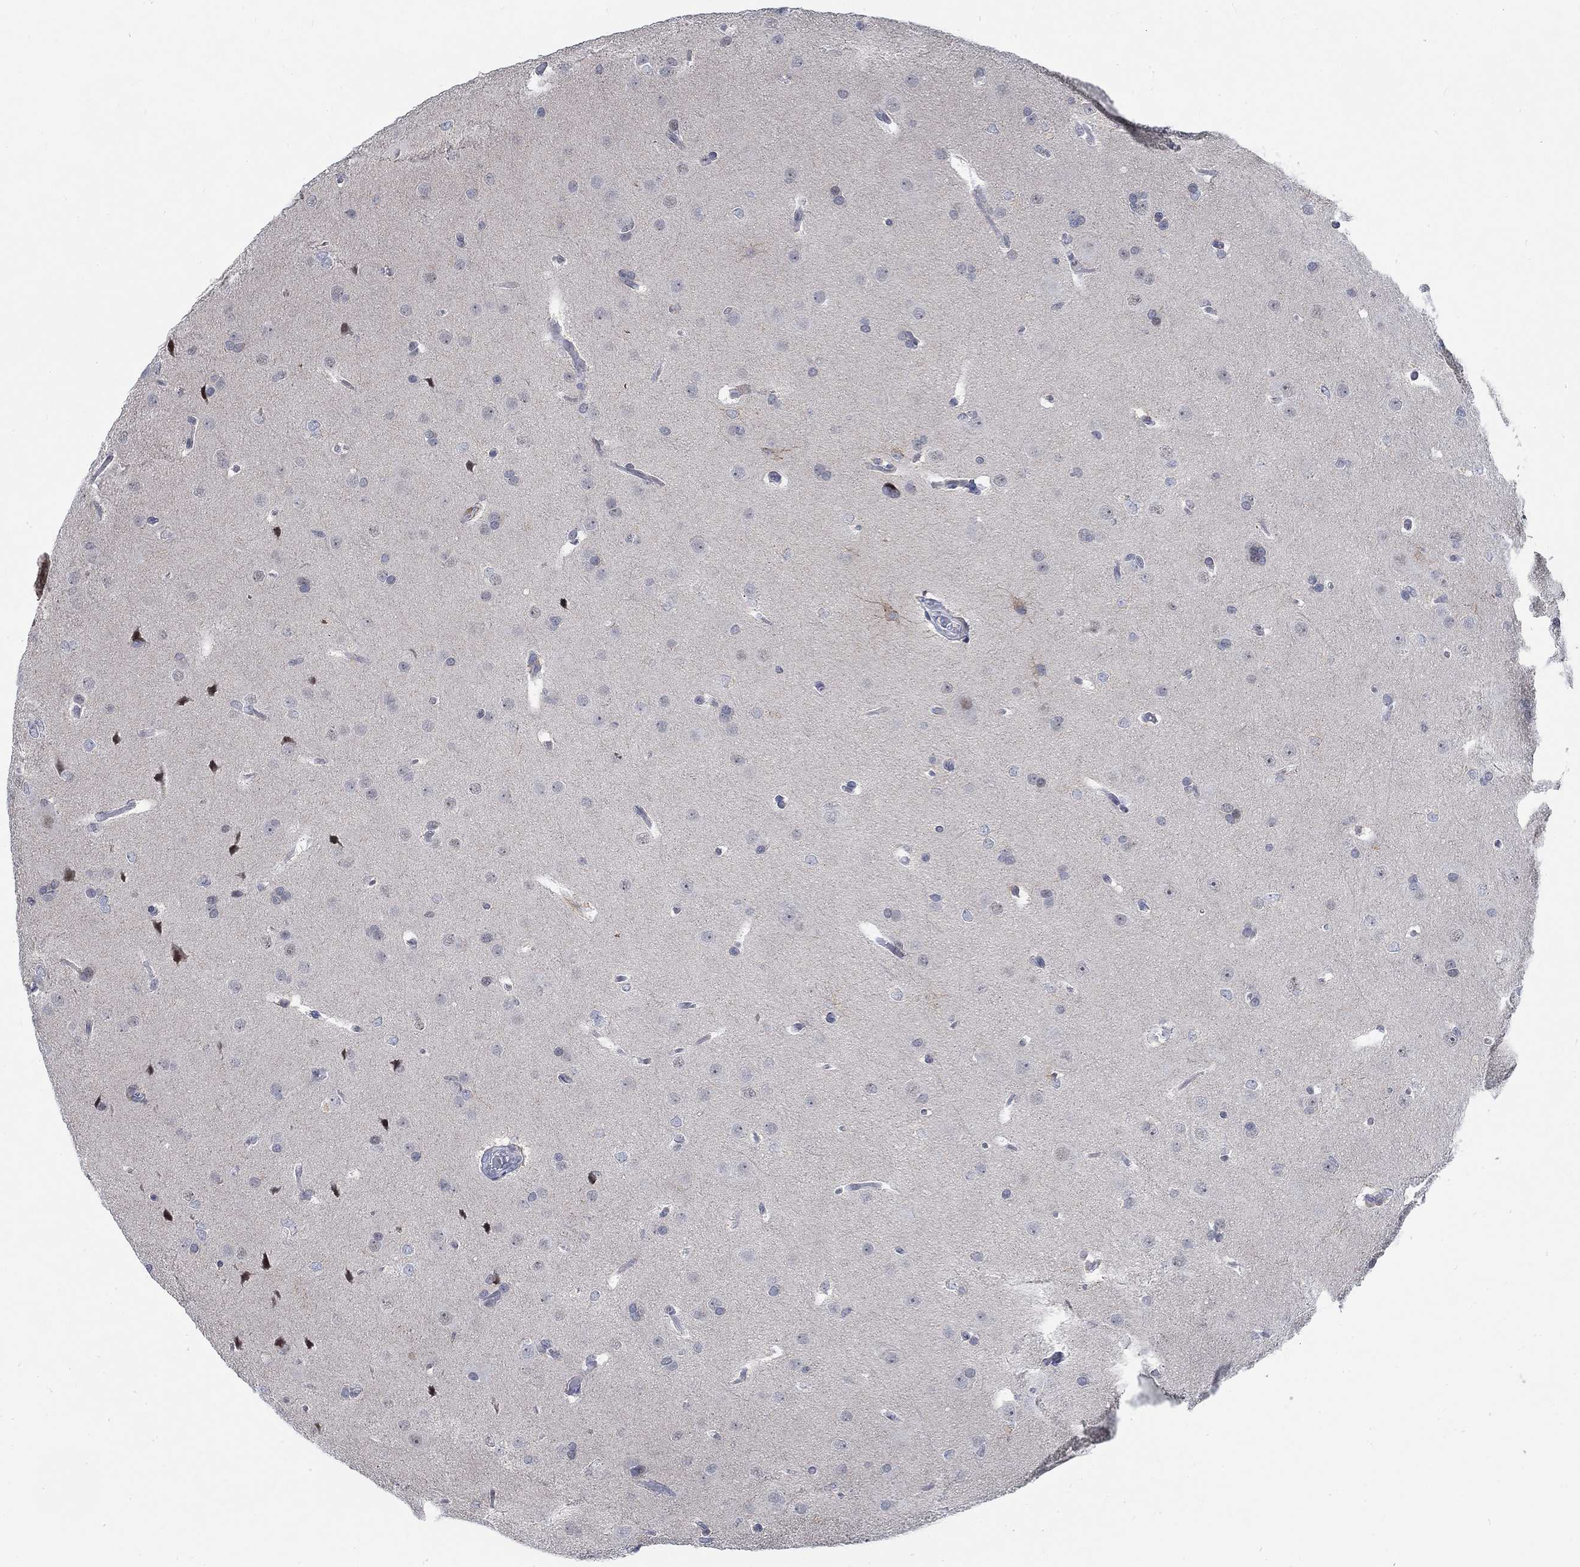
{"staining": {"intensity": "negative", "quantity": "none", "location": "none"}, "tissue": "glioma", "cell_type": "Tumor cells", "image_type": "cancer", "snomed": [{"axis": "morphology", "description": "Glioma, malignant, Low grade"}, {"axis": "topography", "description": "Brain"}], "caption": "Tumor cells show no significant protein positivity in glioma.", "gene": "KCNH8", "patient": {"sex": "female", "age": 32}}